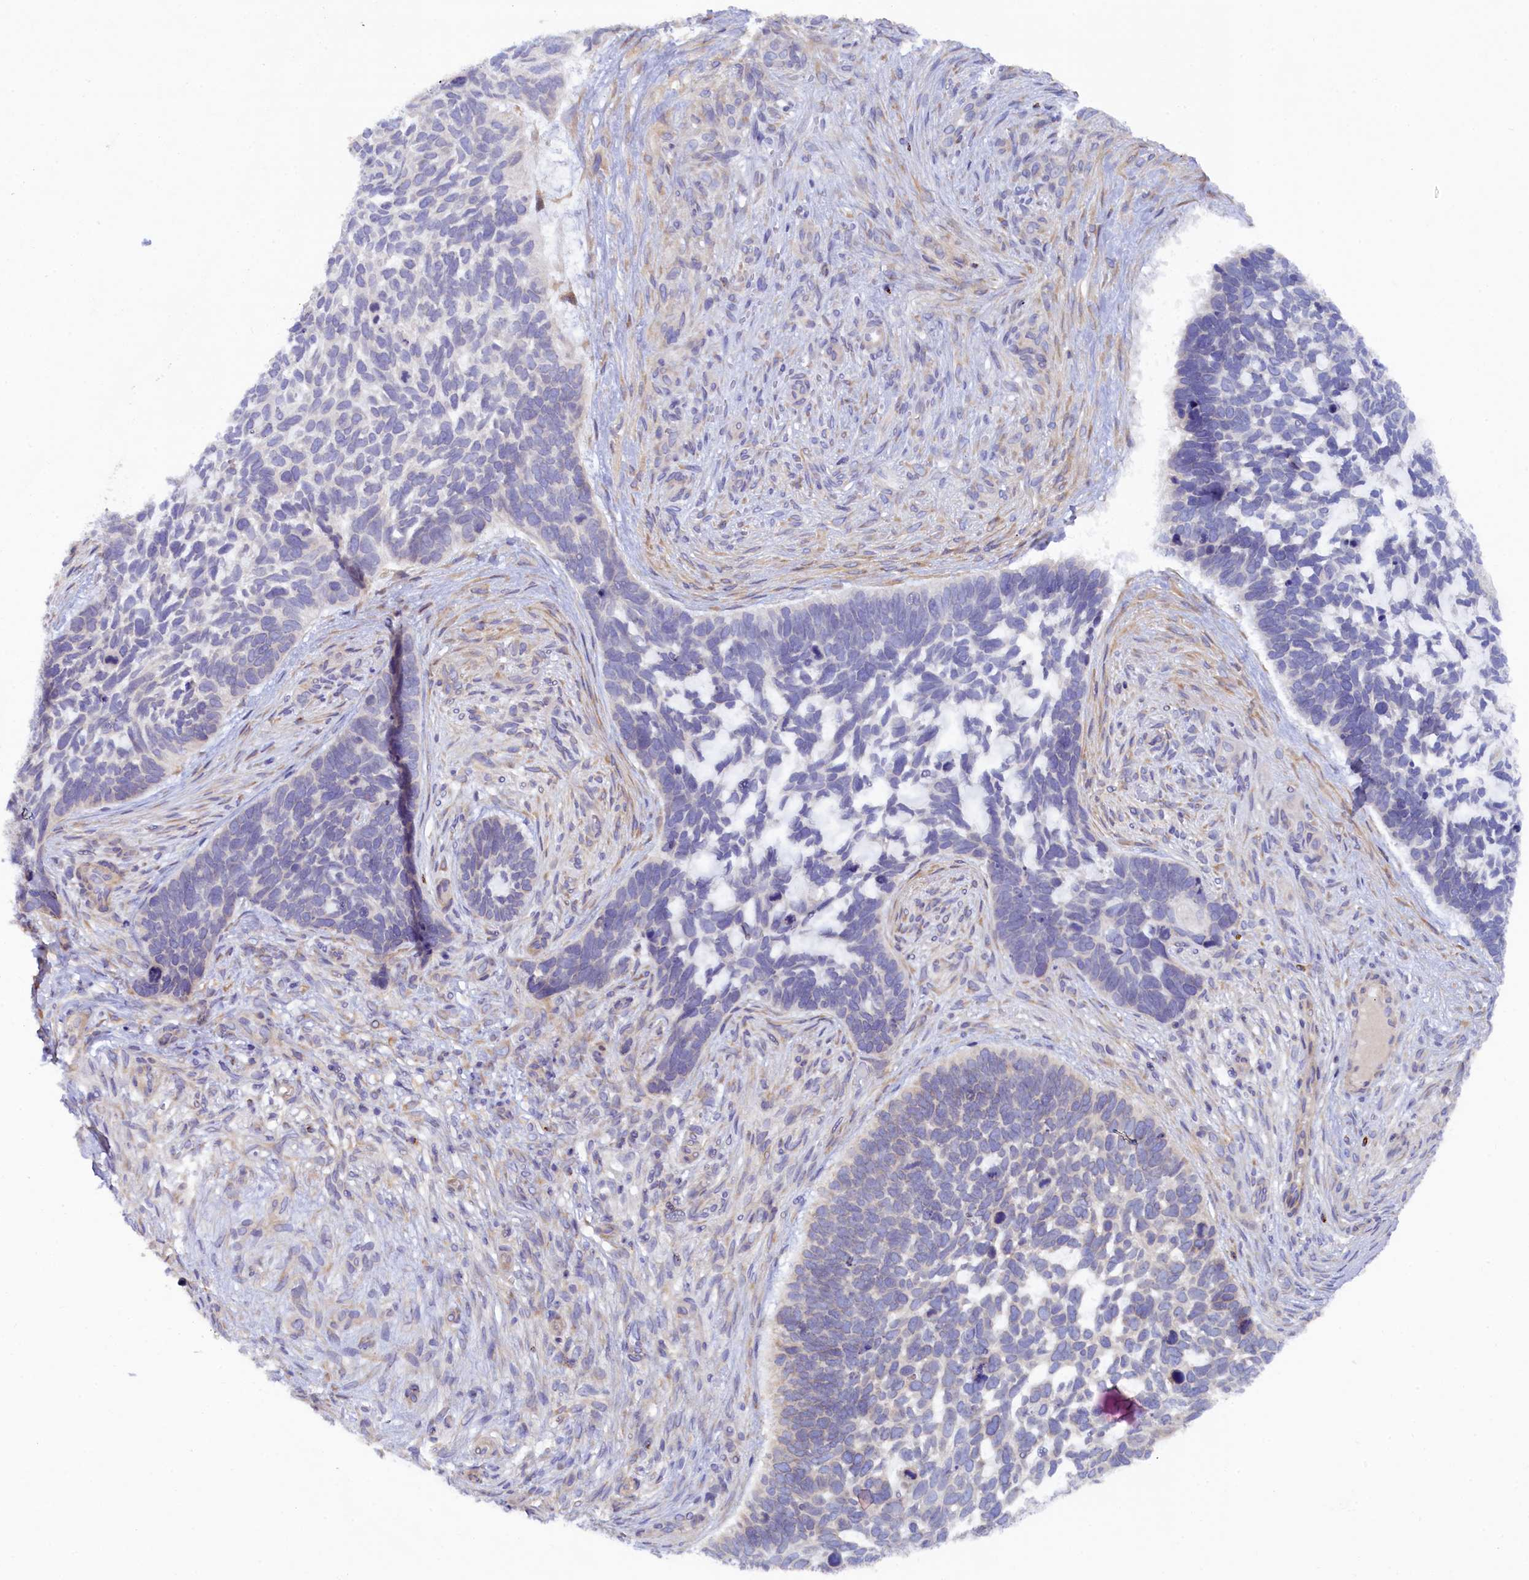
{"staining": {"intensity": "negative", "quantity": "none", "location": "none"}, "tissue": "skin cancer", "cell_type": "Tumor cells", "image_type": "cancer", "snomed": [{"axis": "morphology", "description": "Basal cell carcinoma"}, {"axis": "topography", "description": "Skin"}], "caption": "Micrograph shows no significant protein positivity in tumor cells of skin cancer (basal cell carcinoma).", "gene": "POGLUT3", "patient": {"sex": "male", "age": 88}}